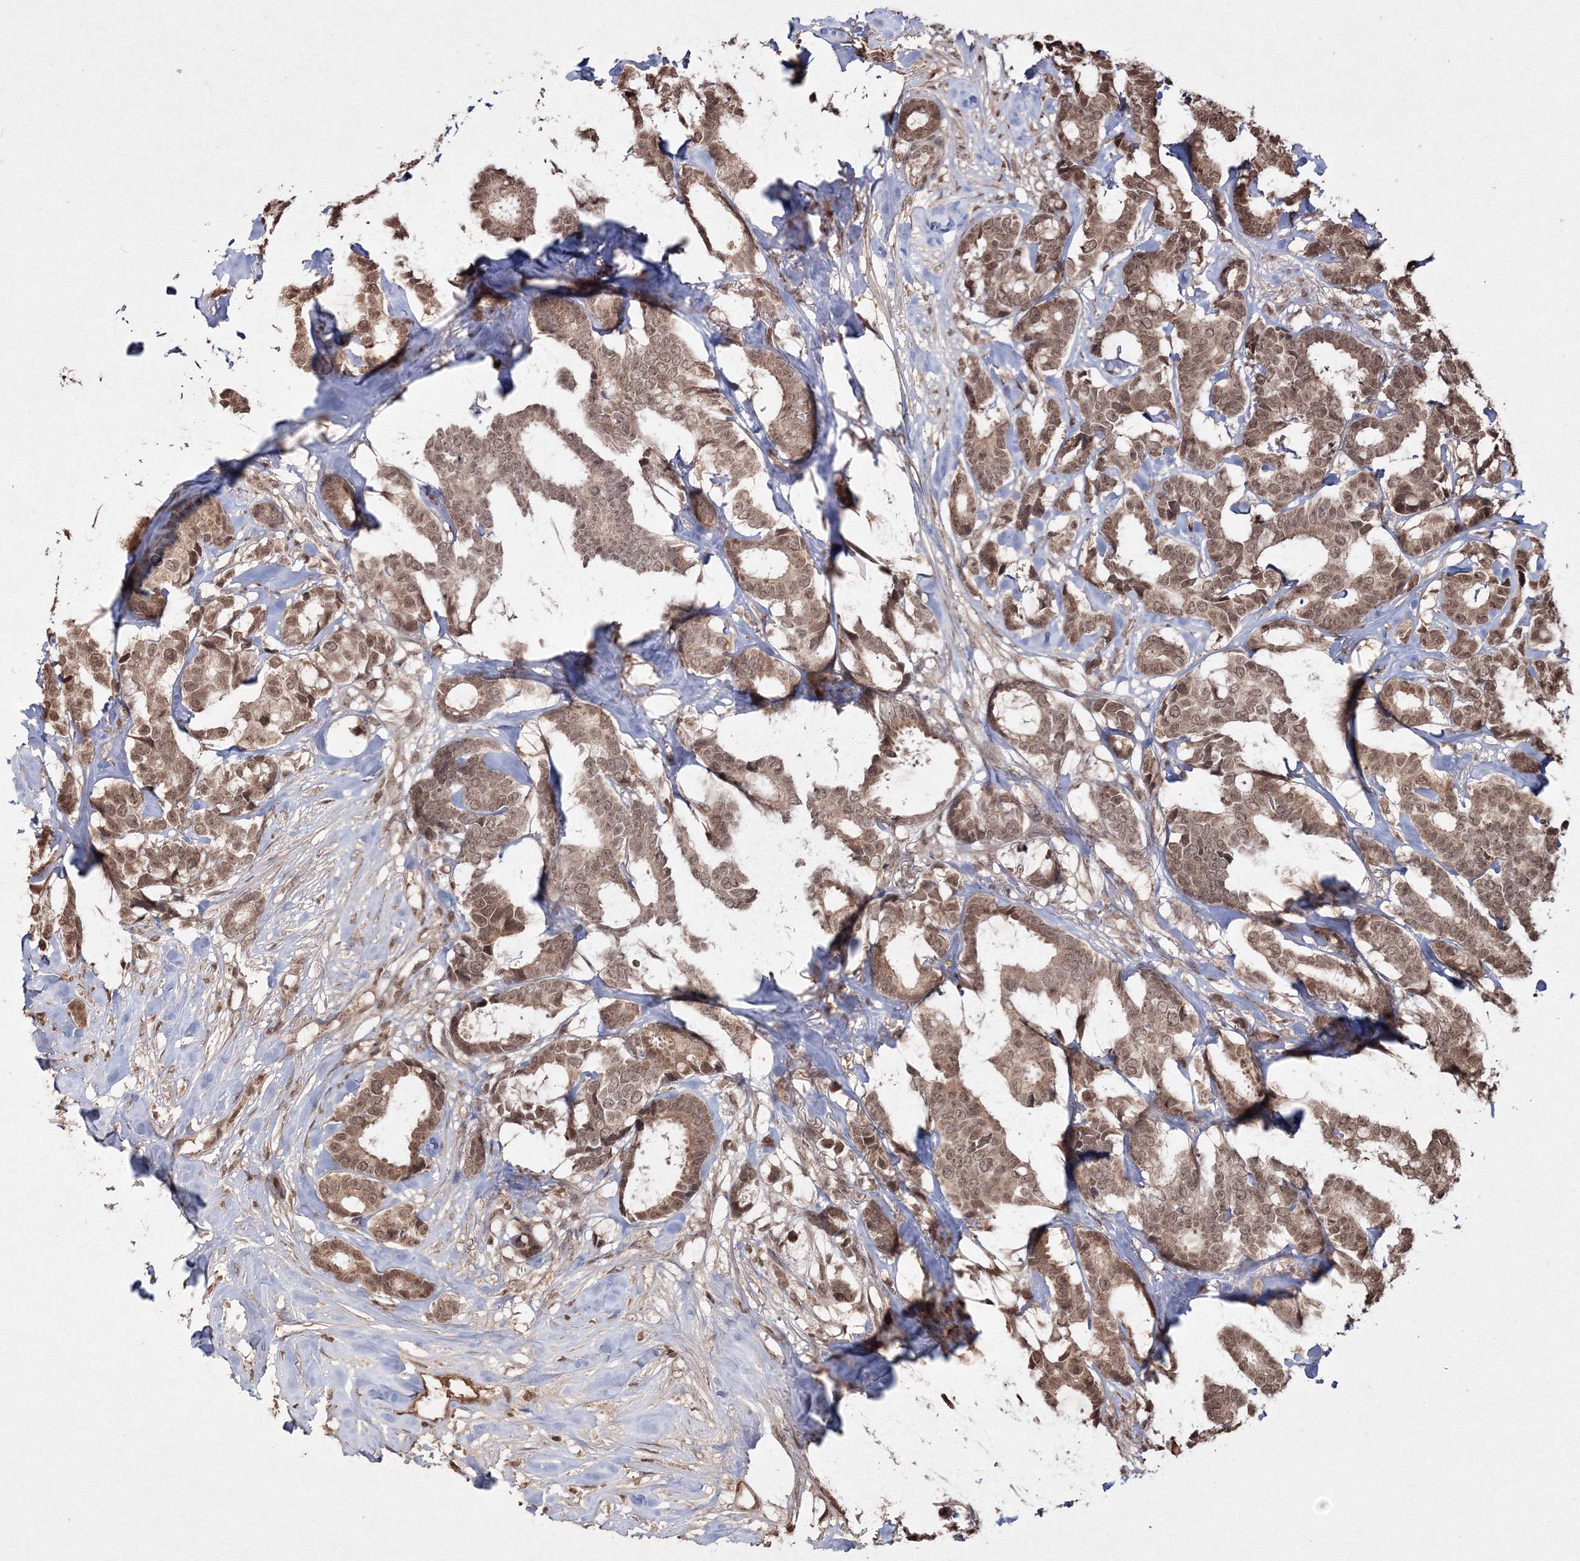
{"staining": {"intensity": "moderate", "quantity": ">75%", "location": "cytoplasmic/membranous,nuclear"}, "tissue": "breast cancer", "cell_type": "Tumor cells", "image_type": "cancer", "snomed": [{"axis": "morphology", "description": "Duct carcinoma"}, {"axis": "topography", "description": "Breast"}], "caption": "Breast intraductal carcinoma stained with DAB (3,3'-diaminobenzidine) IHC reveals medium levels of moderate cytoplasmic/membranous and nuclear expression in approximately >75% of tumor cells.", "gene": "PEX13", "patient": {"sex": "female", "age": 87}}